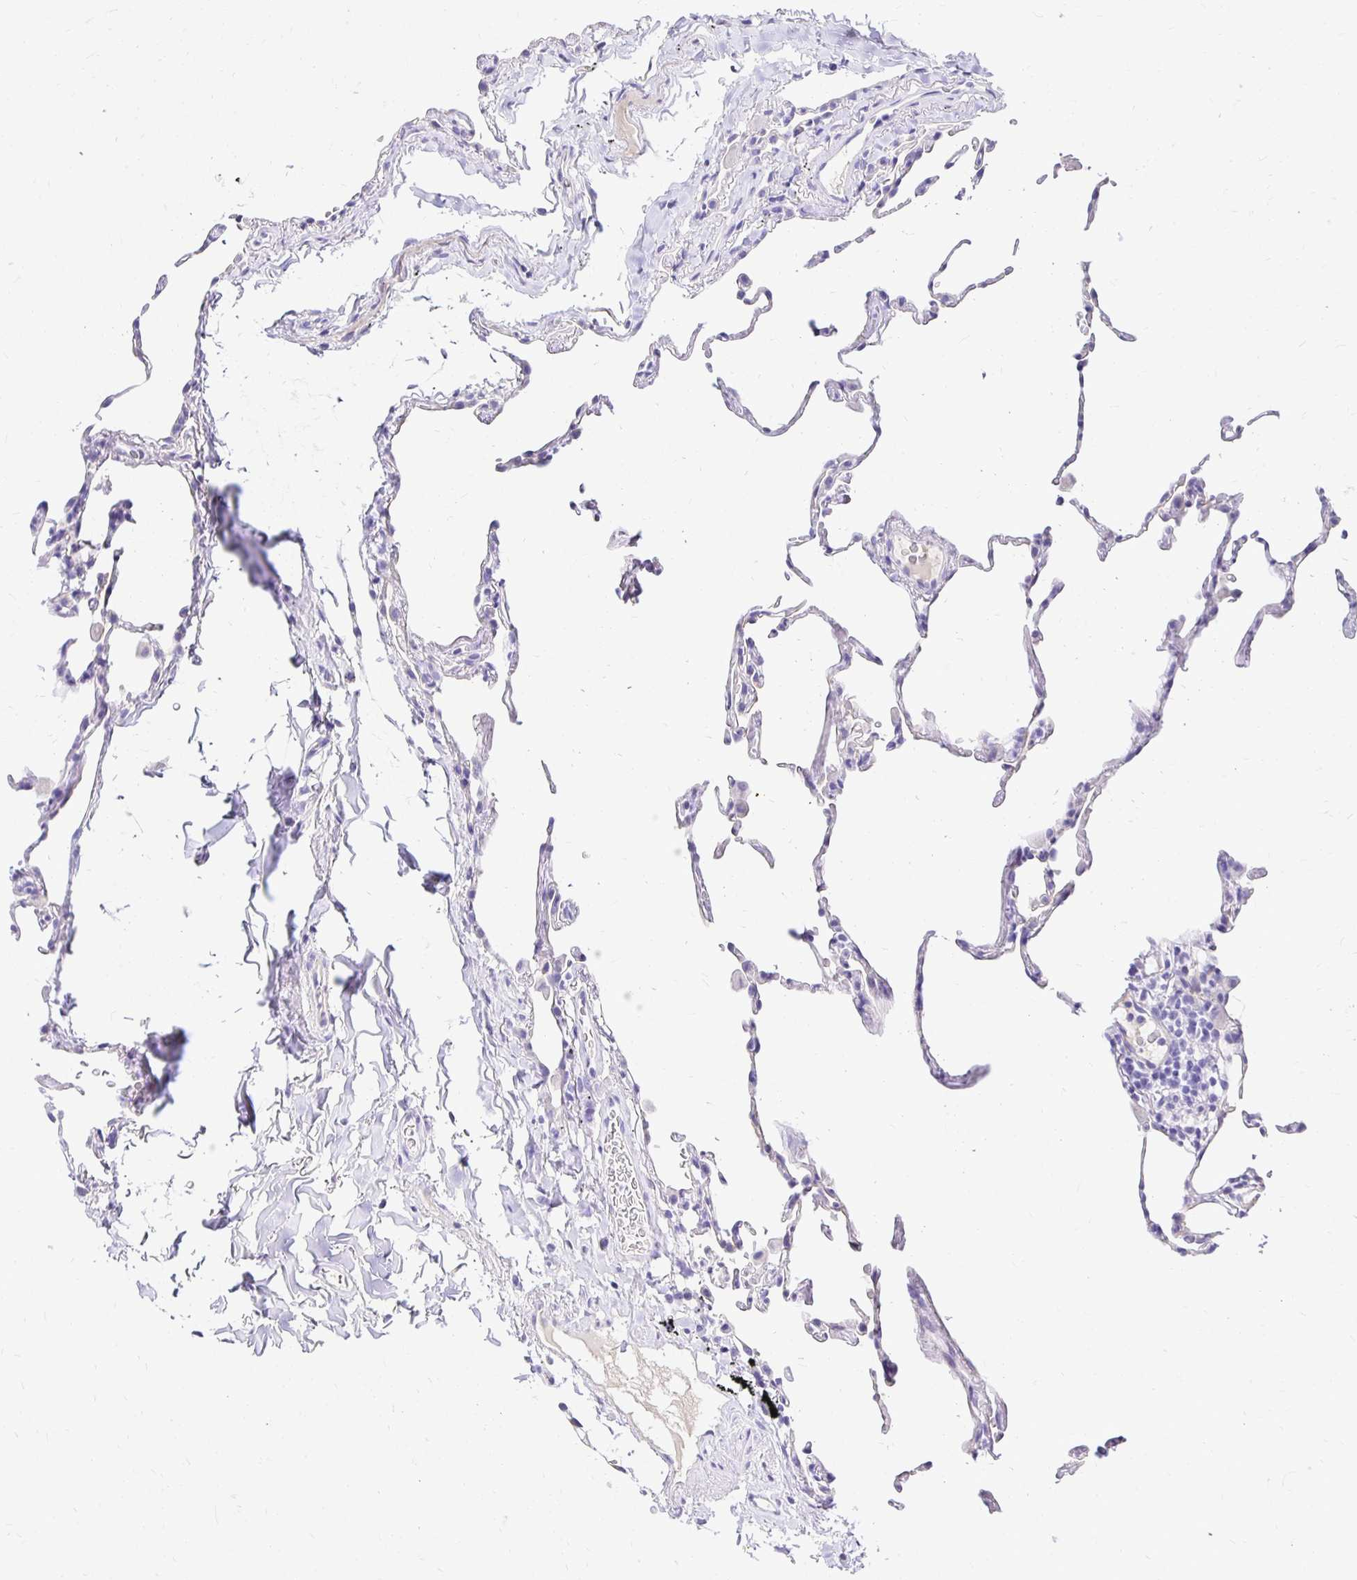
{"staining": {"intensity": "negative", "quantity": "none", "location": "none"}, "tissue": "lung", "cell_type": "Alveolar cells", "image_type": "normal", "snomed": [{"axis": "morphology", "description": "Normal tissue, NOS"}, {"axis": "topography", "description": "Lung"}], "caption": "A high-resolution photomicrograph shows immunohistochemistry (IHC) staining of normal lung, which exhibits no significant expression in alveolar cells.", "gene": "TAF1D", "patient": {"sex": "female", "age": 57}}